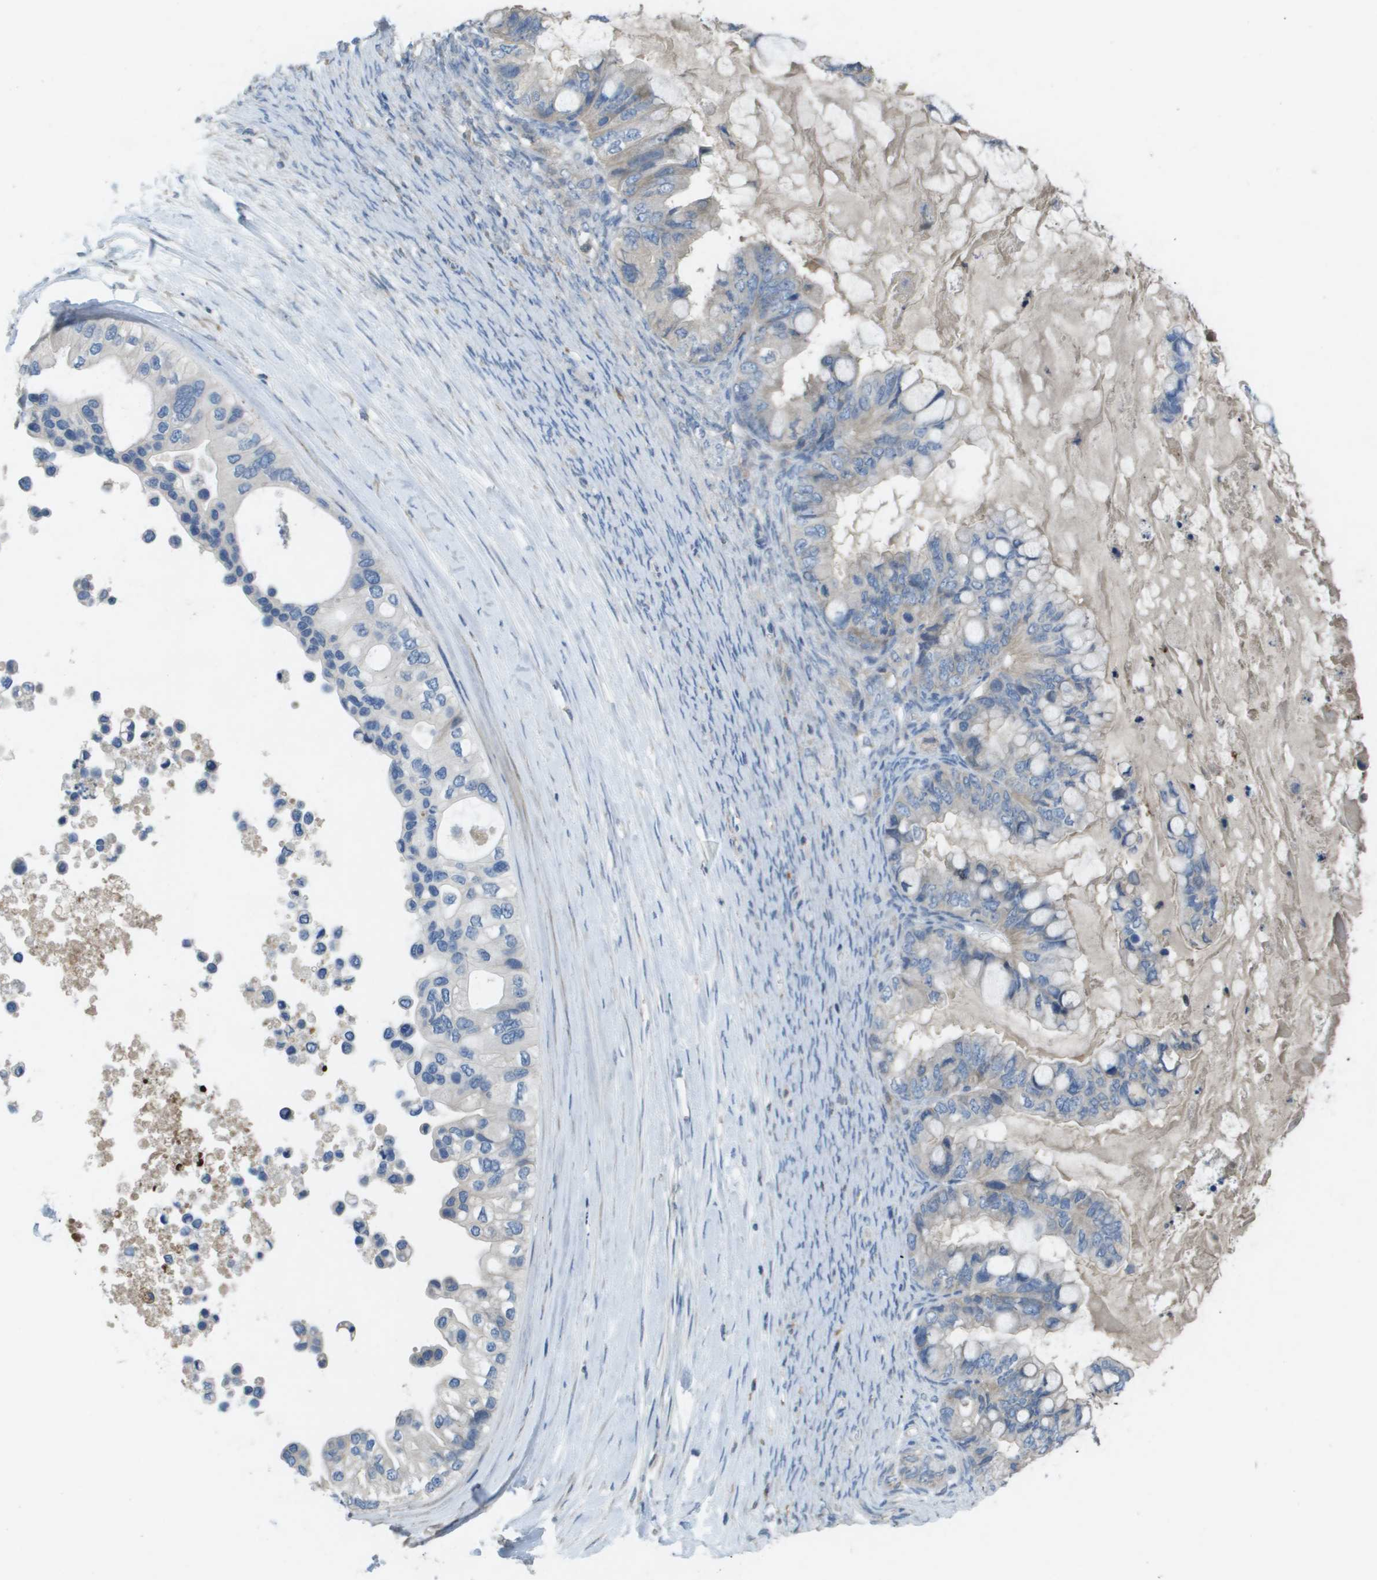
{"staining": {"intensity": "weak", "quantity": "<25%", "location": "cytoplasmic/membranous"}, "tissue": "ovarian cancer", "cell_type": "Tumor cells", "image_type": "cancer", "snomed": [{"axis": "morphology", "description": "Cystadenocarcinoma, mucinous, NOS"}, {"axis": "topography", "description": "Ovary"}], "caption": "DAB (3,3'-diaminobenzidine) immunohistochemical staining of human ovarian cancer (mucinous cystadenocarcinoma) shows no significant staining in tumor cells.", "gene": "CLCA4", "patient": {"sex": "female", "age": 80}}